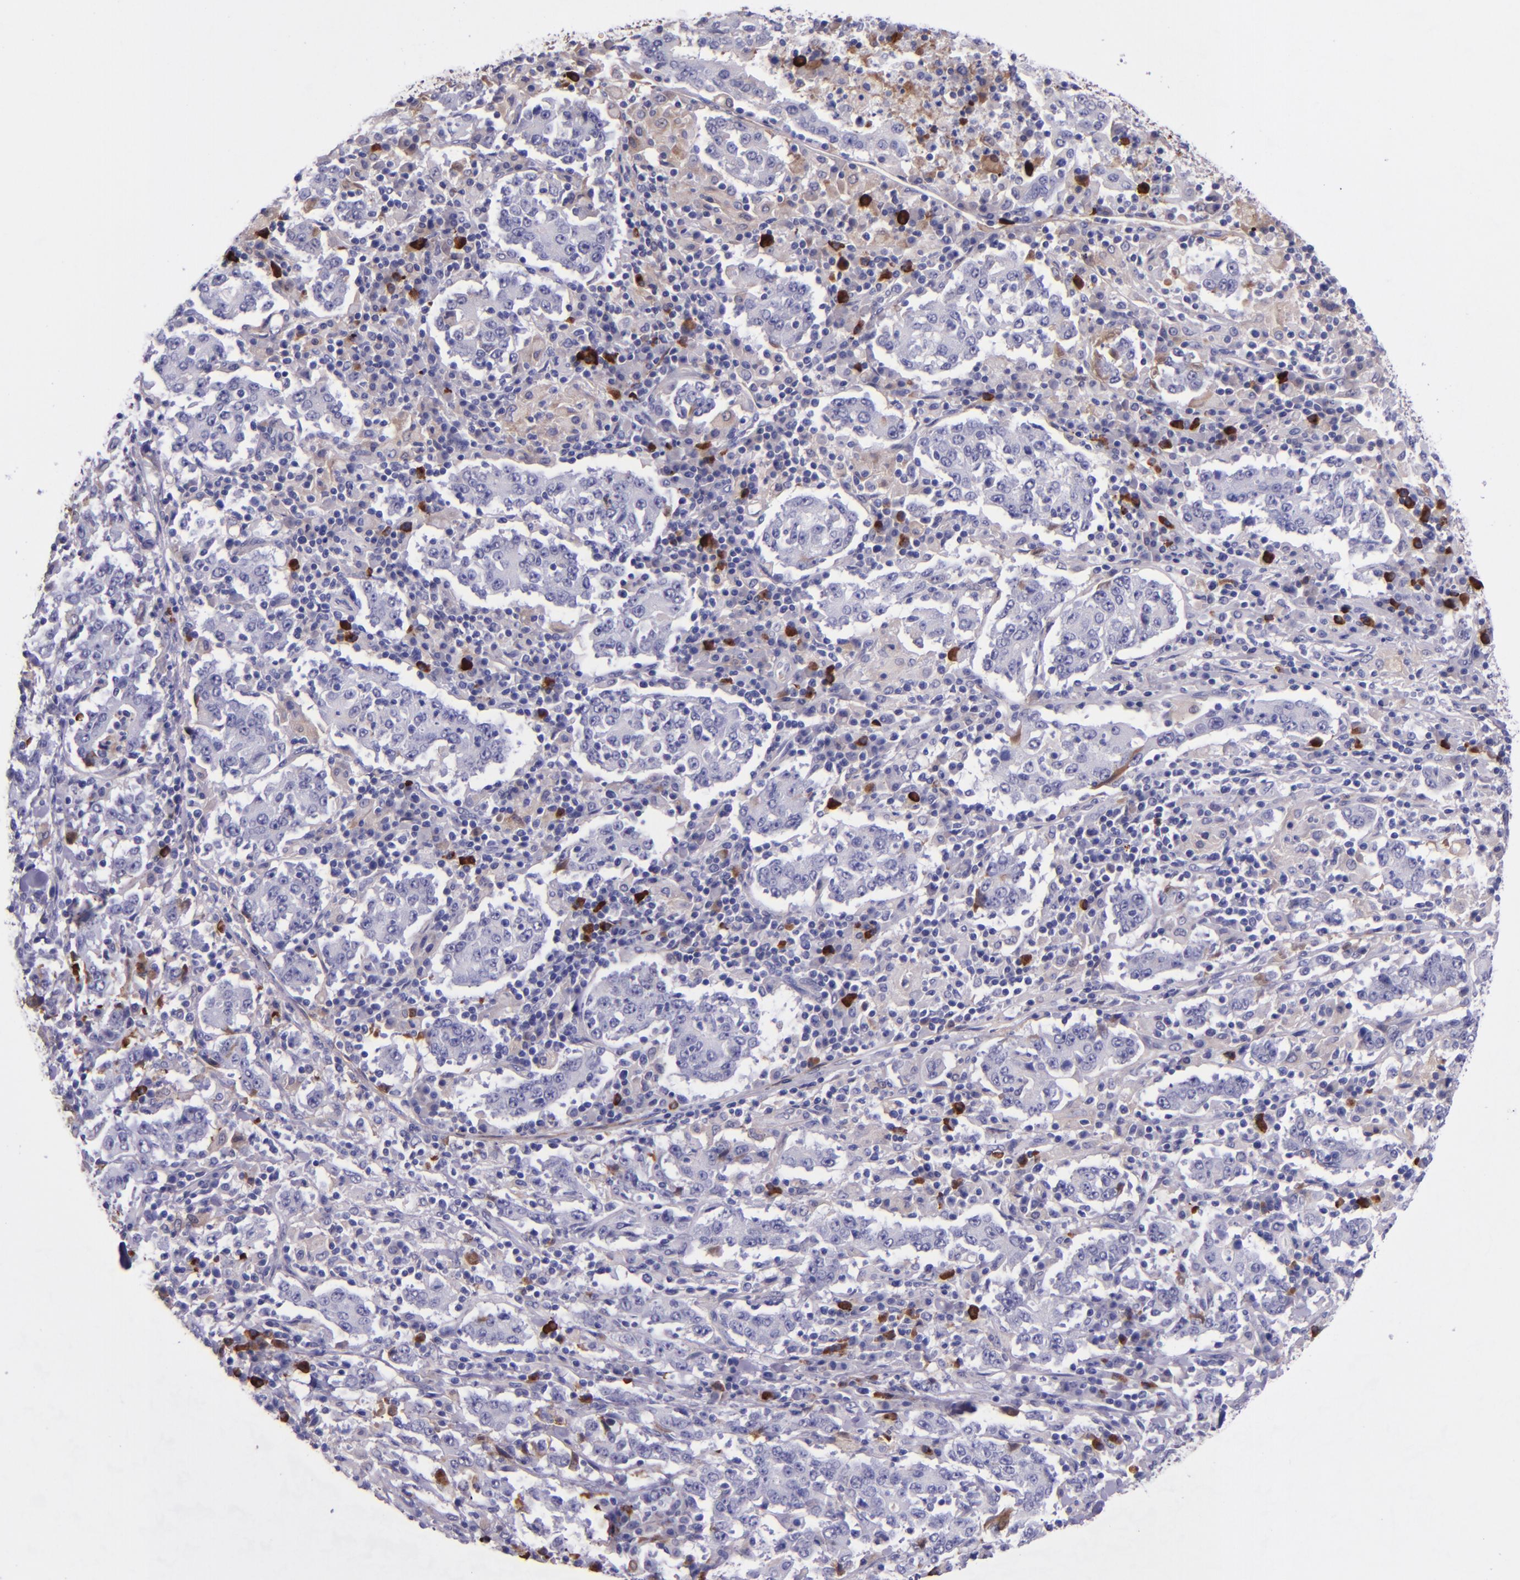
{"staining": {"intensity": "negative", "quantity": "none", "location": "none"}, "tissue": "stomach cancer", "cell_type": "Tumor cells", "image_type": "cancer", "snomed": [{"axis": "morphology", "description": "Normal tissue, NOS"}, {"axis": "morphology", "description": "Adenocarcinoma, NOS"}, {"axis": "topography", "description": "Stomach, upper"}, {"axis": "topography", "description": "Stomach"}], "caption": "Stomach cancer (adenocarcinoma) stained for a protein using immunohistochemistry (IHC) reveals no staining tumor cells.", "gene": "KNG1", "patient": {"sex": "male", "age": 59}}